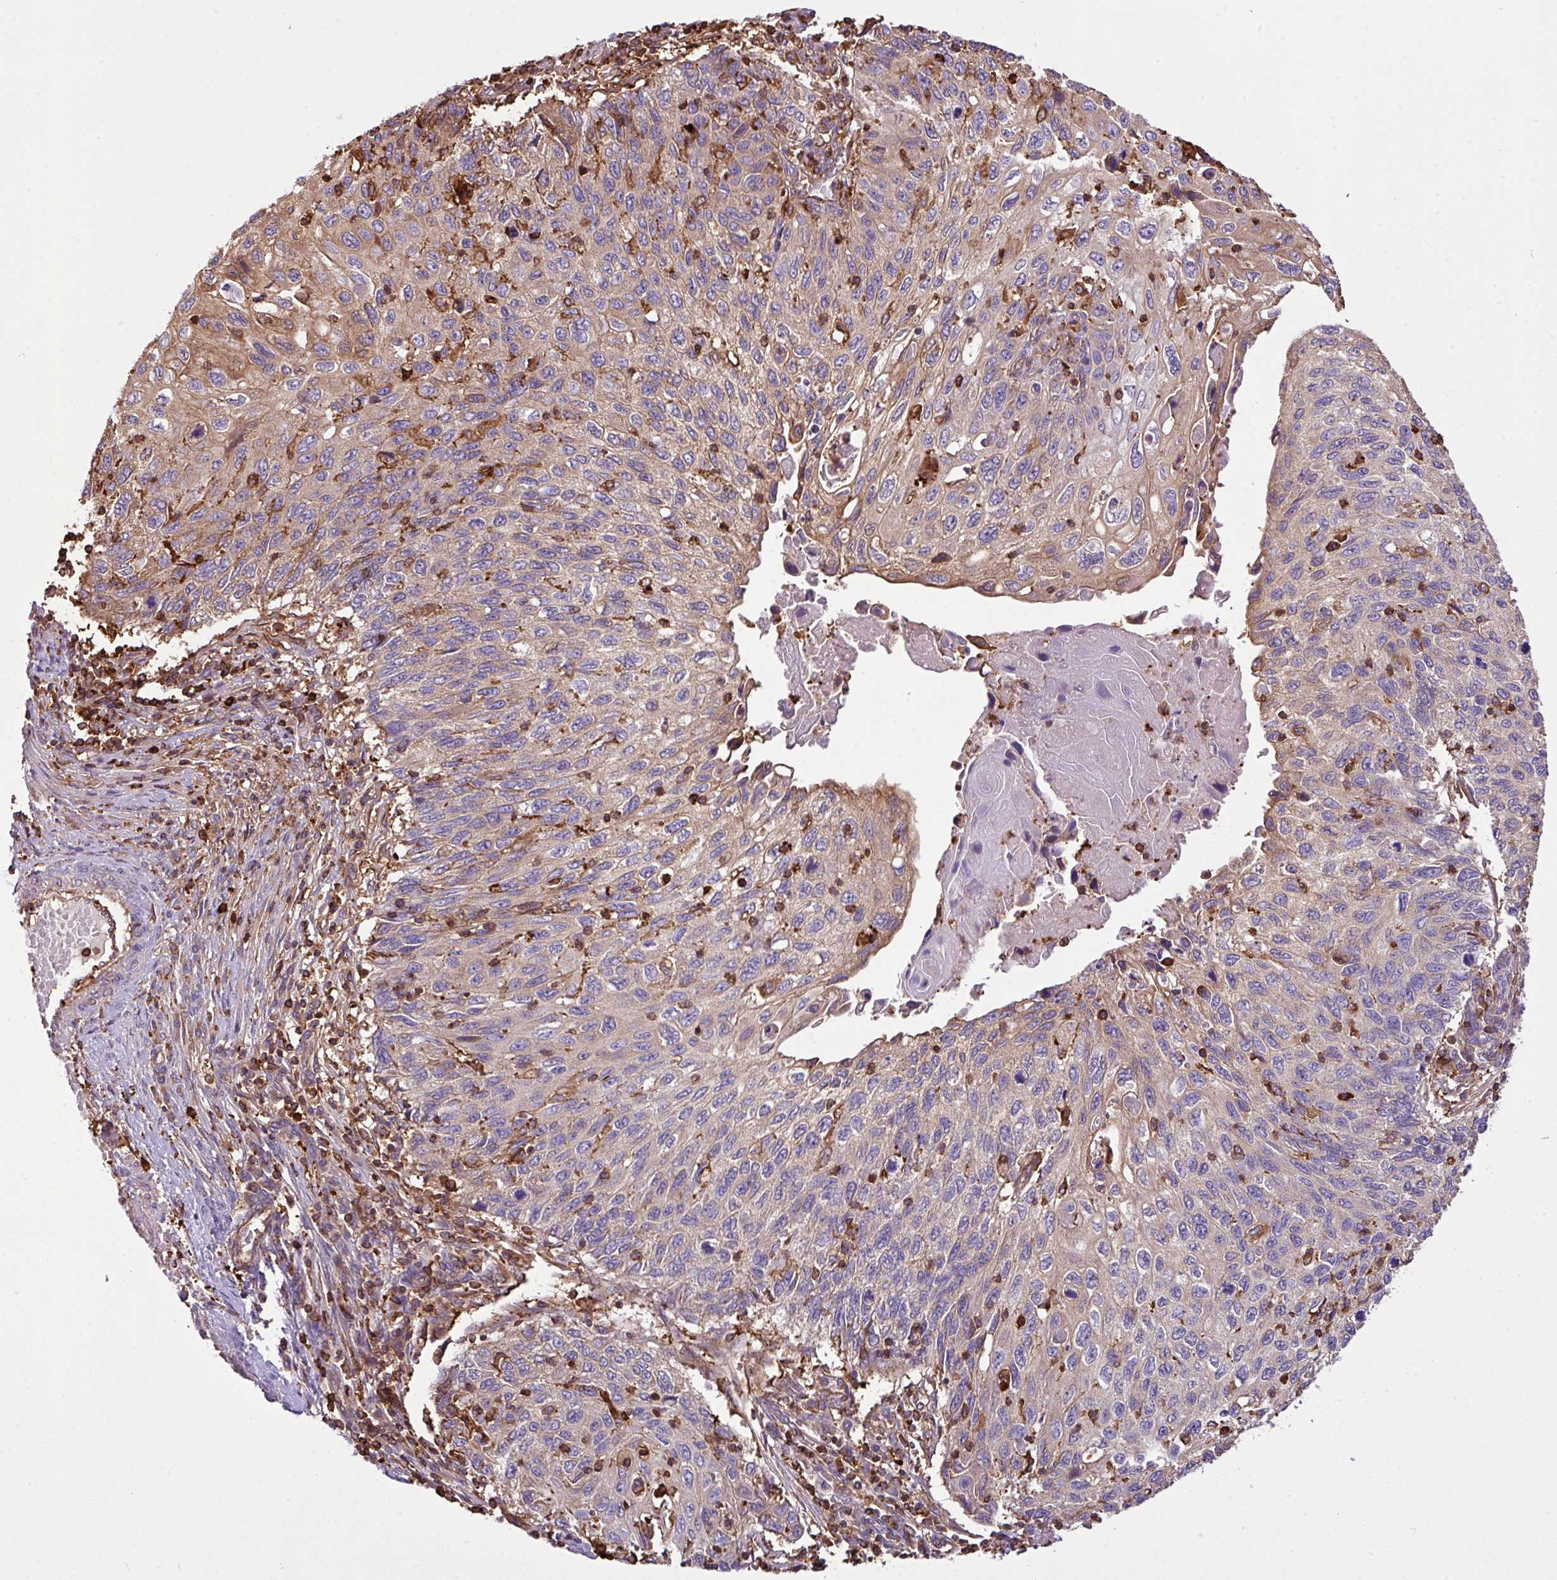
{"staining": {"intensity": "weak", "quantity": "<25%", "location": "cytoplasmic/membranous"}, "tissue": "cervical cancer", "cell_type": "Tumor cells", "image_type": "cancer", "snomed": [{"axis": "morphology", "description": "Squamous cell carcinoma, NOS"}, {"axis": "topography", "description": "Cervix"}], "caption": "Image shows no significant protein expression in tumor cells of cervical cancer.", "gene": "PGAP6", "patient": {"sex": "female", "age": 70}}